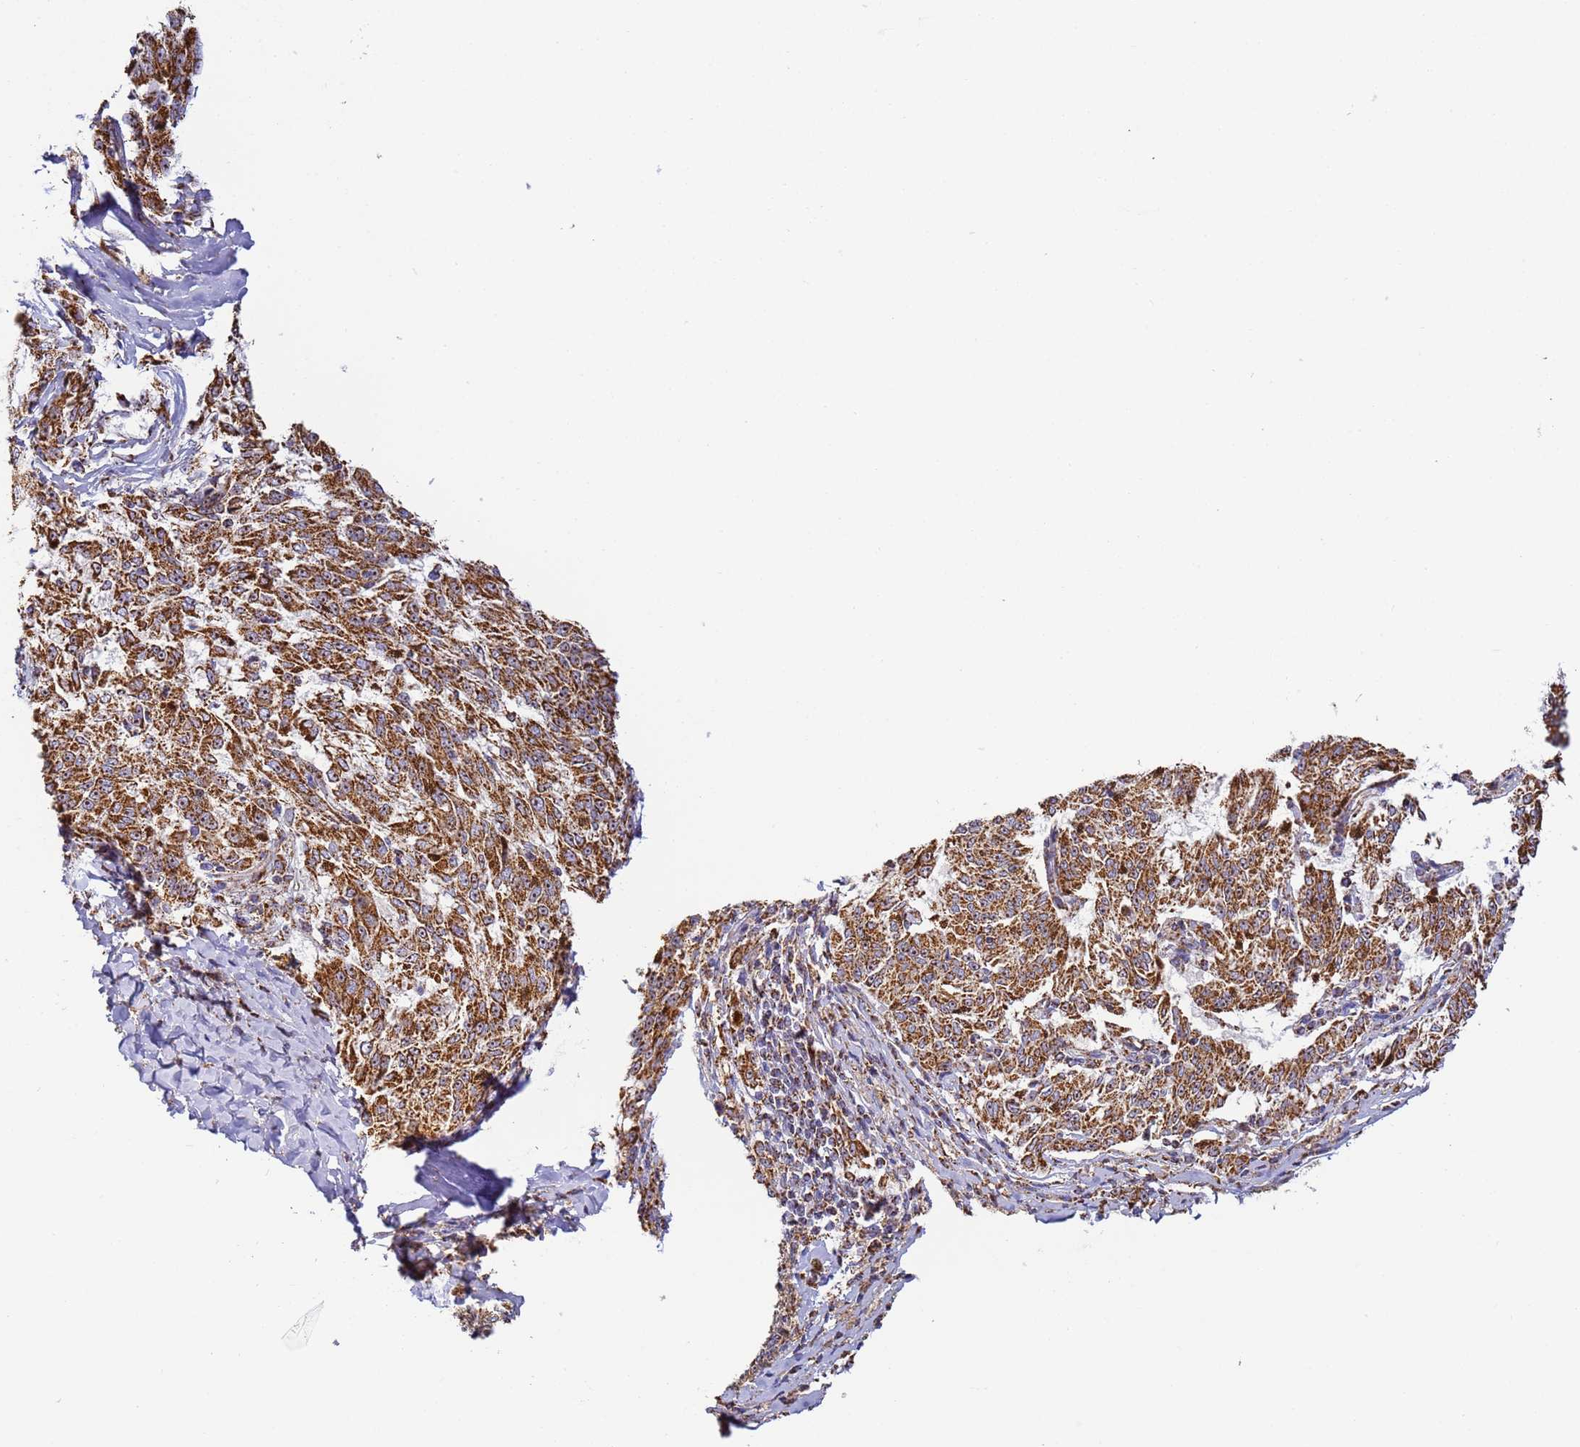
{"staining": {"intensity": "strong", "quantity": ">75%", "location": "cytoplasmic/membranous"}, "tissue": "melanoma", "cell_type": "Tumor cells", "image_type": "cancer", "snomed": [{"axis": "morphology", "description": "Malignant melanoma, NOS"}, {"axis": "topography", "description": "Skin"}], "caption": "Malignant melanoma tissue exhibits strong cytoplasmic/membranous expression in approximately >75% of tumor cells", "gene": "FRG2C", "patient": {"sex": "female", "age": 72}}